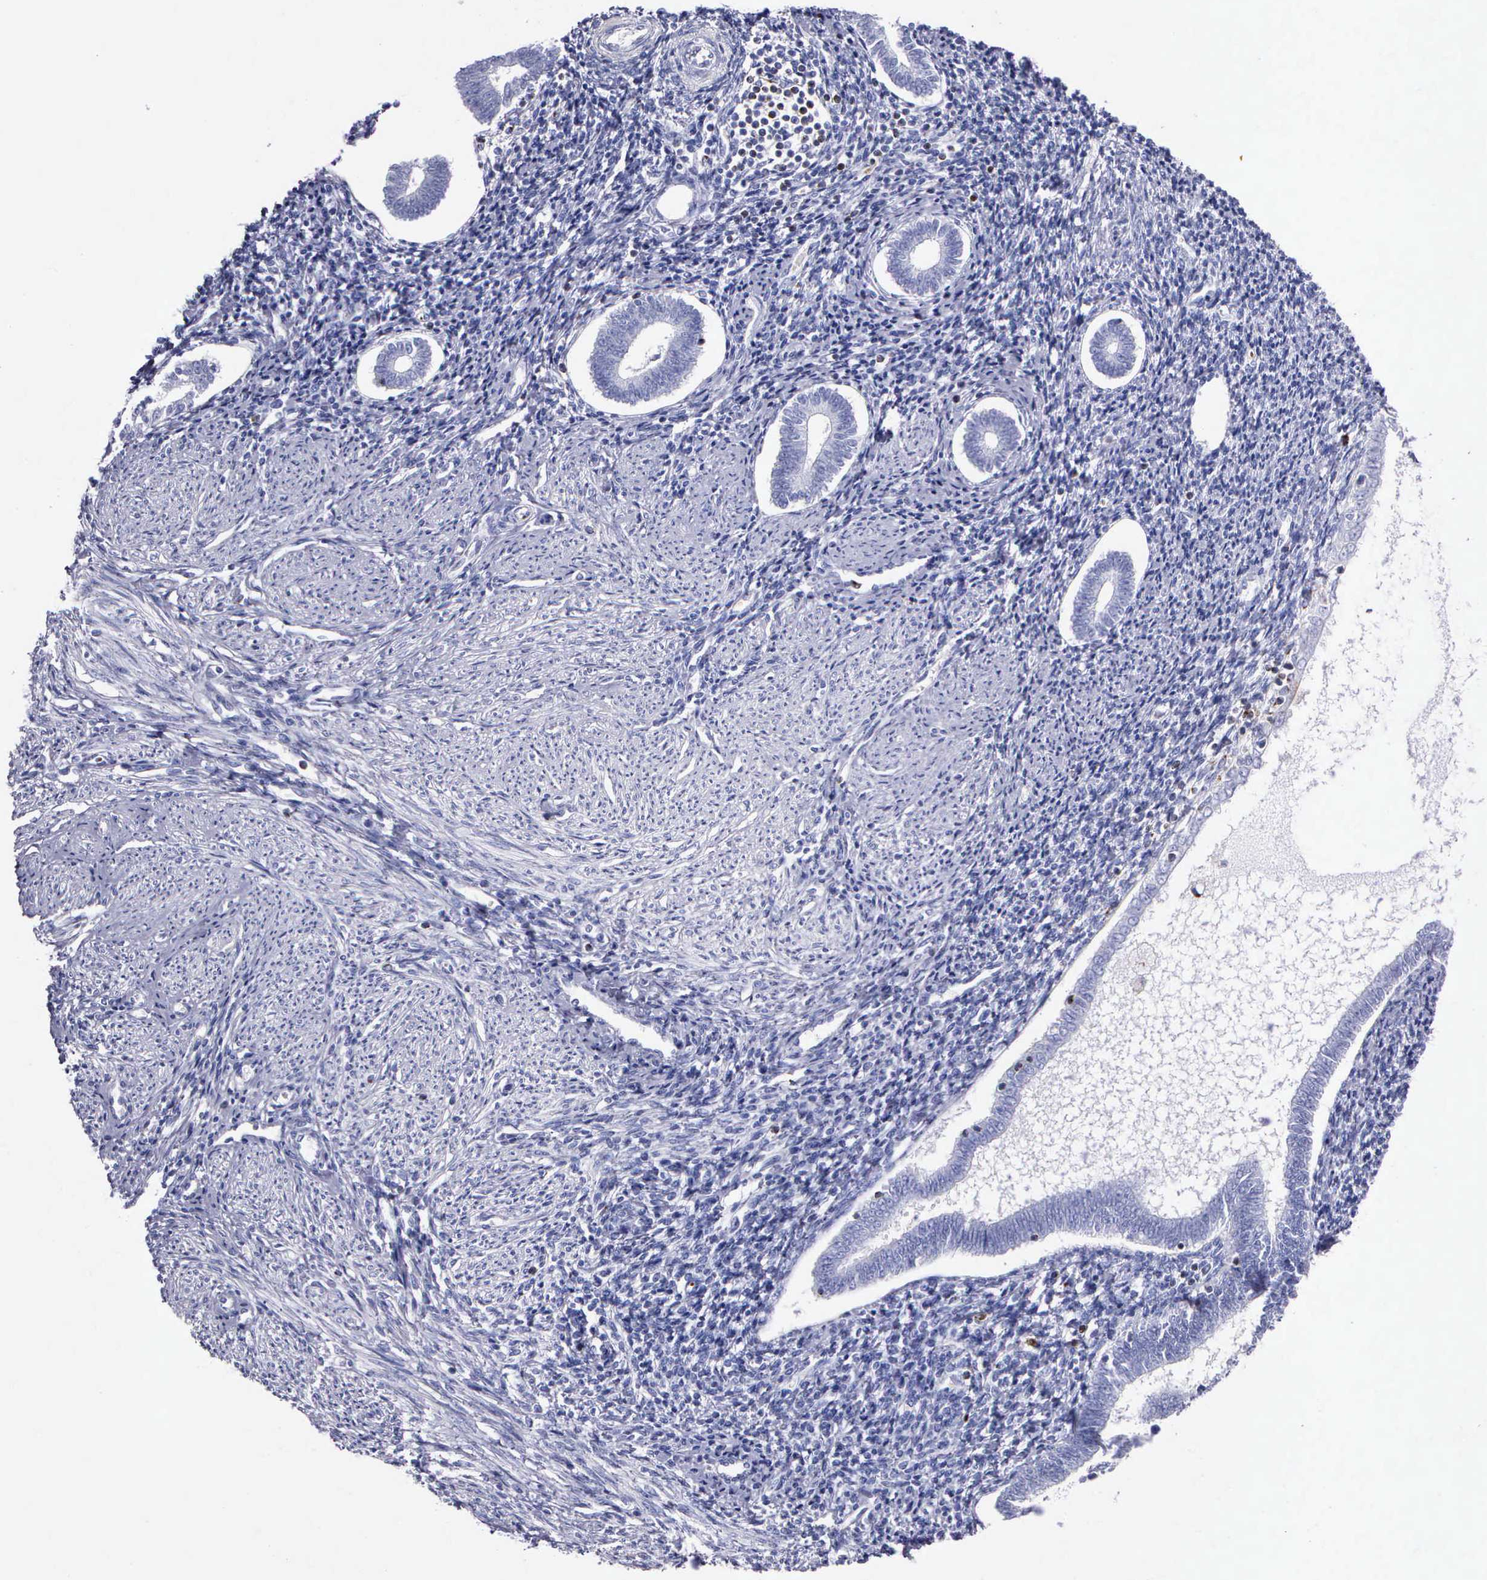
{"staining": {"intensity": "negative", "quantity": "none", "location": "none"}, "tissue": "endometrium", "cell_type": "Cells in endometrial stroma", "image_type": "normal", "snomed": [{"axis": "morphology", "description": "Normal tissue, NOS"}, {"axis": "topography", "description": "Endometrium"}], "caption": "IHC of normal human endometrium shows no positivity in cells in endometrial stroma. Brightfield microscopy of immunohistochemistry (IHC) stained with DAB (3,3'-diaminobenzidine) (brown) and hematoxylin (blue), captured at high magnification.", "gene": "SRGN", "patient": {"sex": "female", "age": 52}}